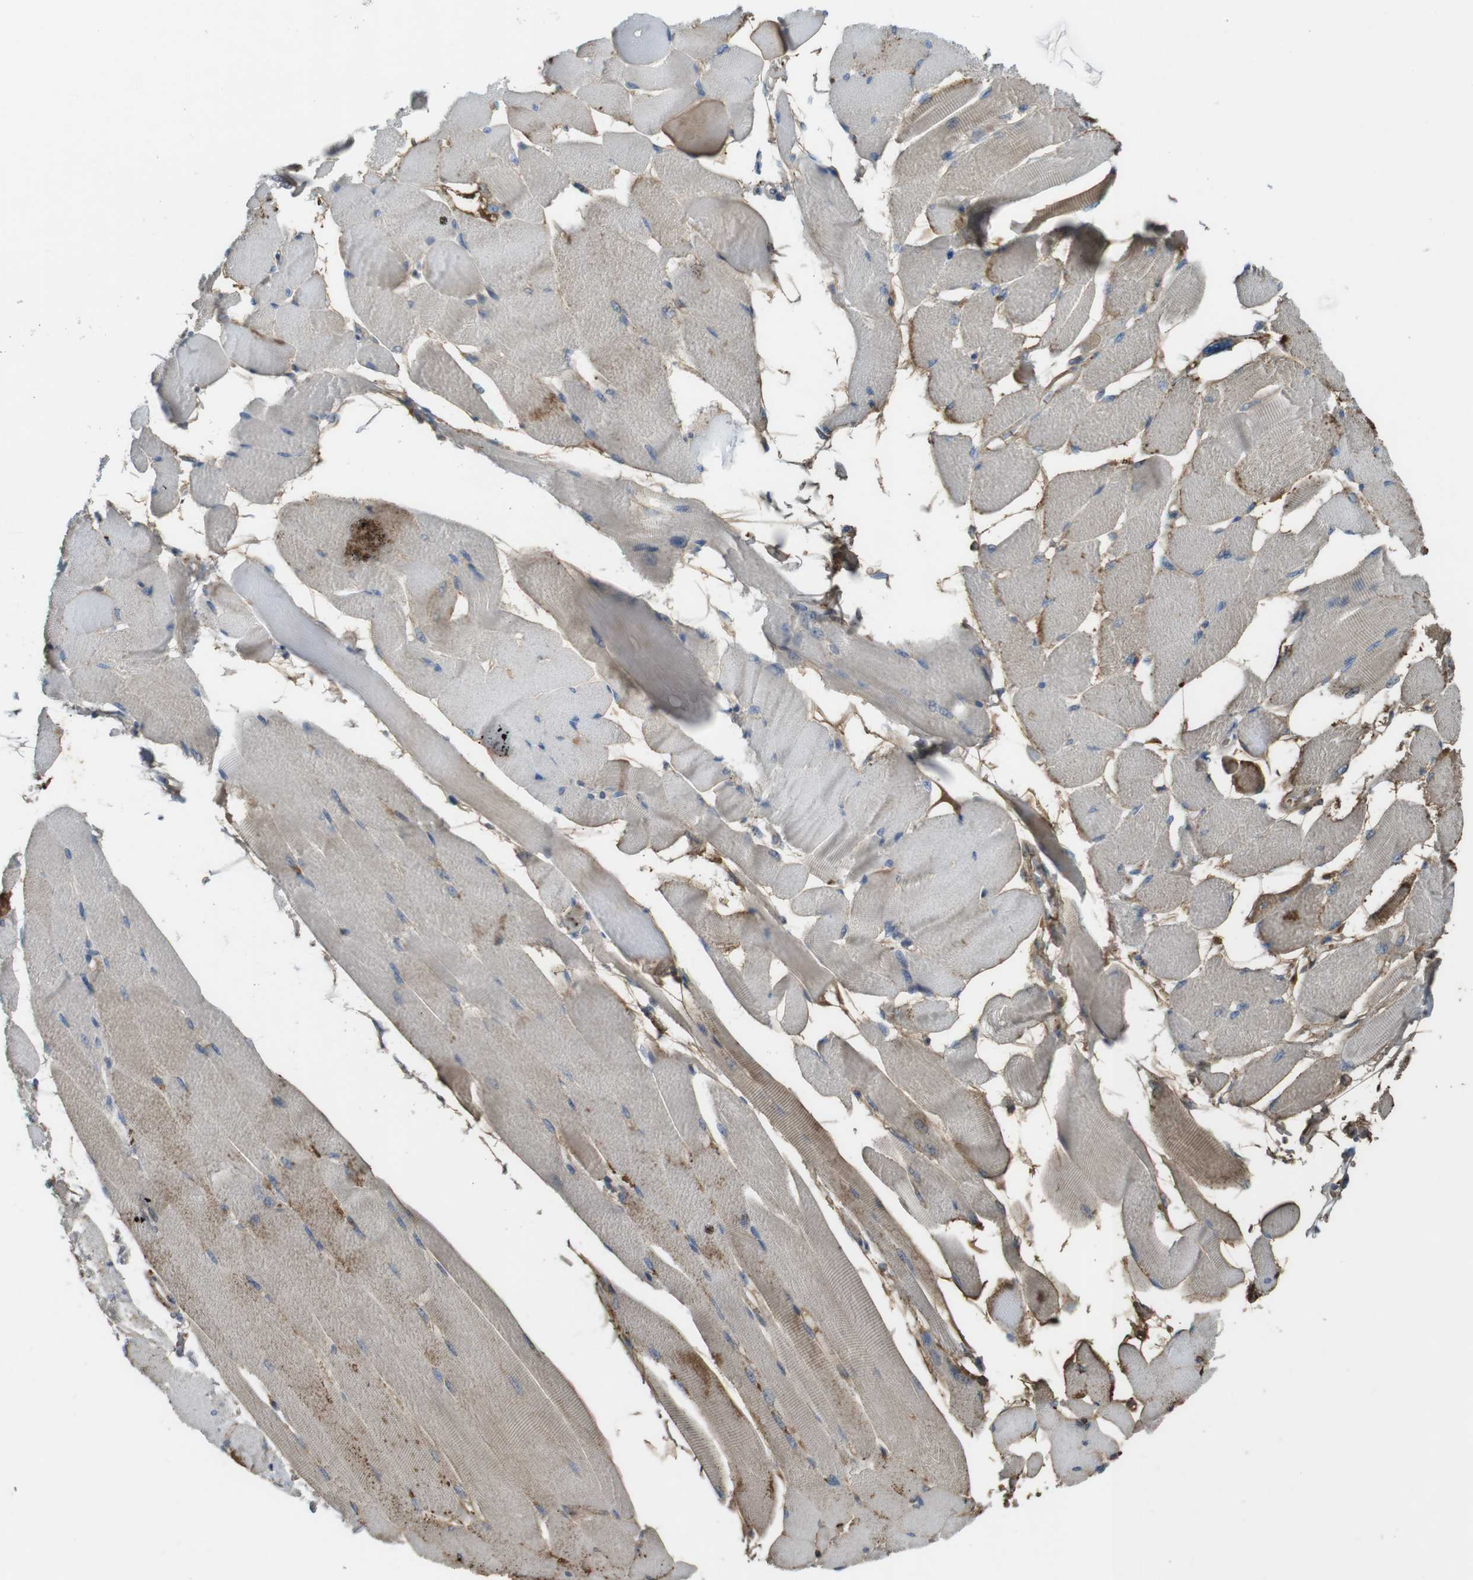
{"staining": {"intensity": "weak", "quantity": "<25%", "location": "cytoplasmic/membranous"}, "tissue": "skeletal muscle", "cell_type": "Myocytes", "image_type": "normal", "snomed": [{"axis": "morphology", "description": "Normal tissue, NOS"}, {"axis": "topography", "description": "Skeletal muscle"}, {"axis": "topography", "description": "Peripheral nerve tissue"}], "caption": "Myocytes show no significant staining in benign skeletal muscle. (Immunohistochemistry (ihc), brightfield microscopy, high magnification).", "gene": "LTBP4", "patient": {"sex": "female", "age": 84}}